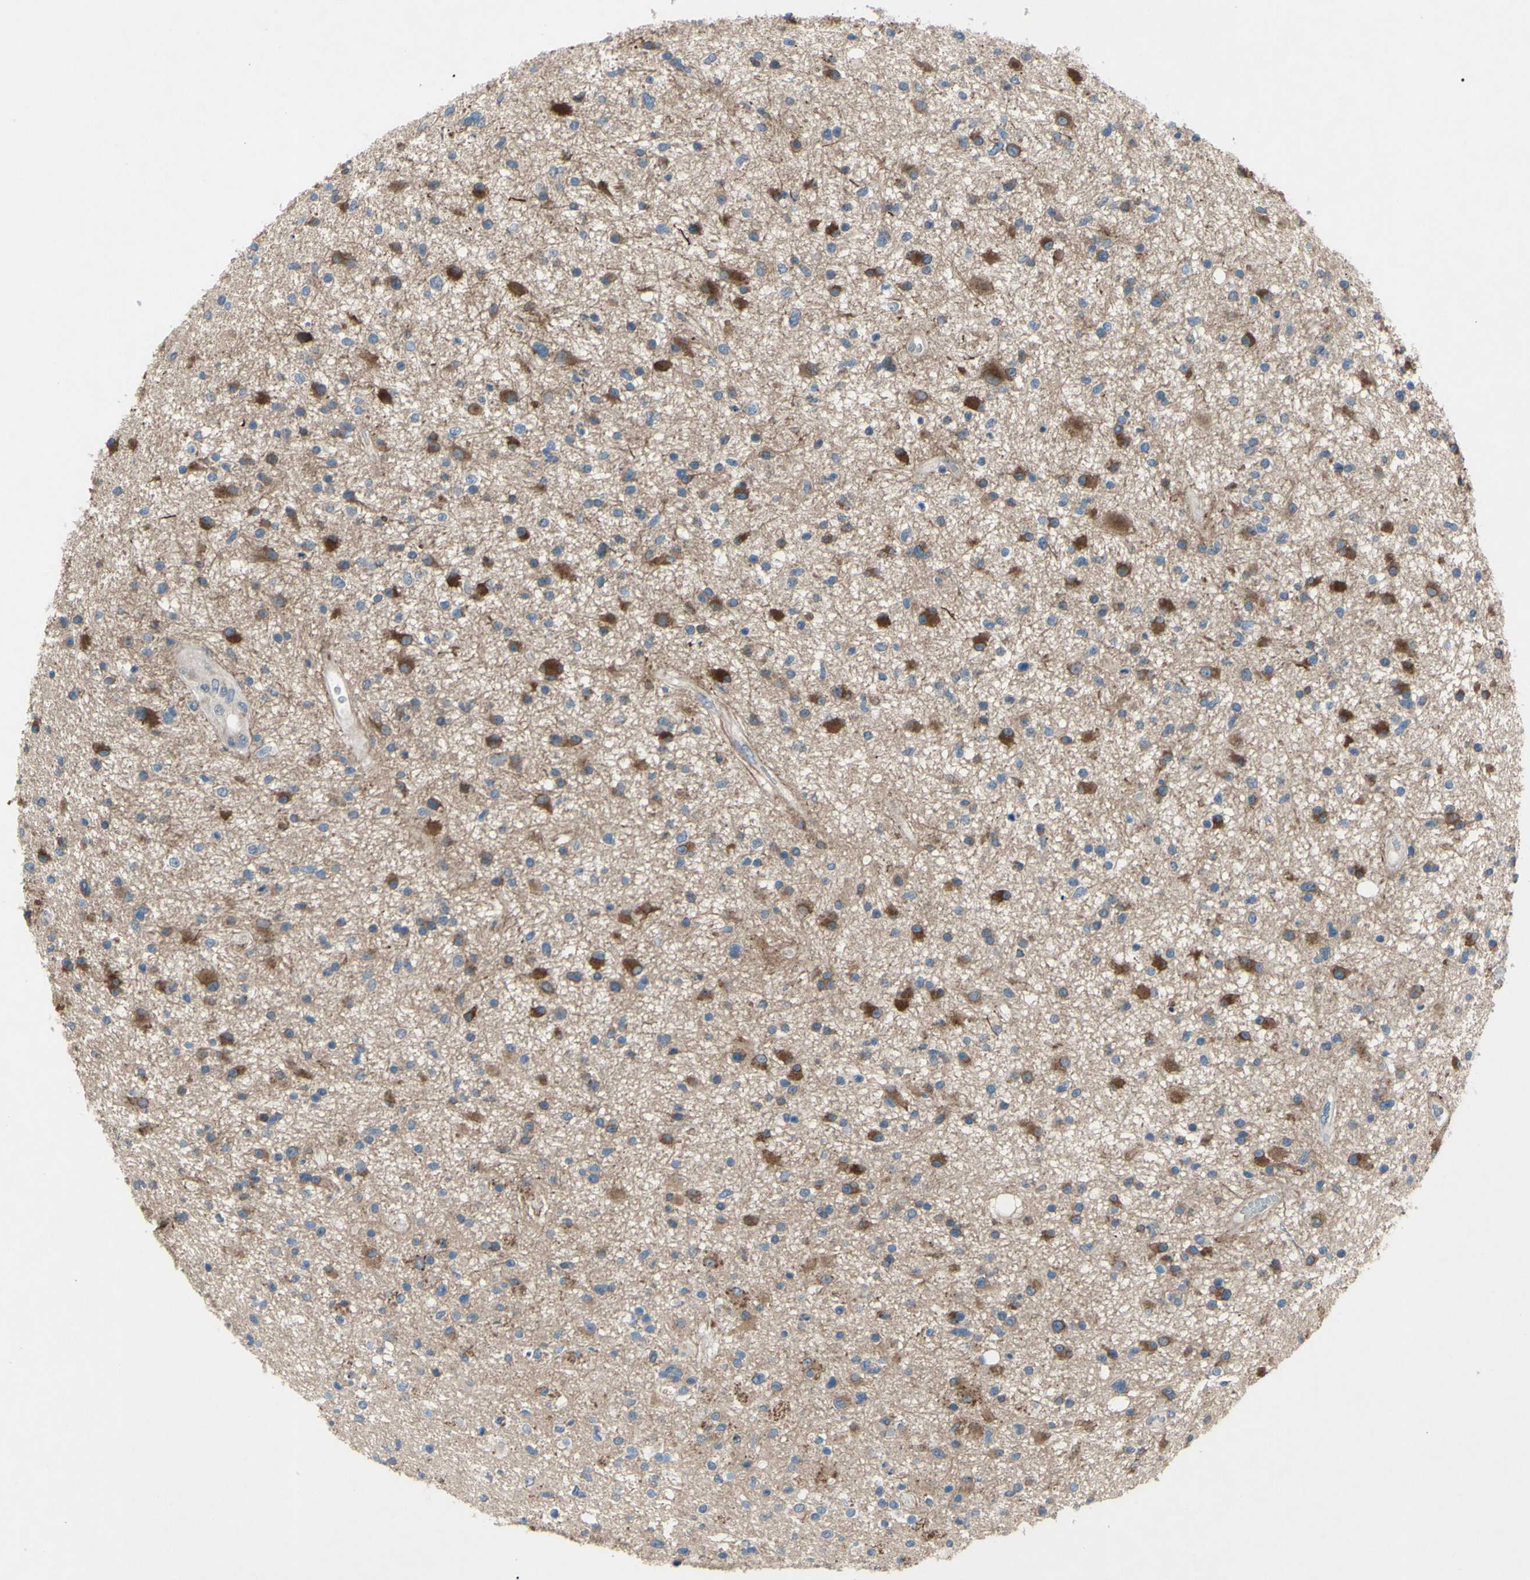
{"staining": {"intensity": "strong", "quantity": "<25%", "location": "cytoplasmic/membranous"}, "tissue": "glioma", "cell_type": "Tumor cells", "image_type": "cancer", "snomed": [{"axis": "morphology", "description": "Glioma, malignant, High grade"}, {"axis": "topography", "description": "Brain"}], "caption": "This micrograph displays immunohistochemistry (IHC) staining of glioma, with medium strong cytoplasmic/membranous expression in approximately <25% of tumor cells.", "gene": "GRAMD2B", "patient": {"sex": "male", "age": 33}}